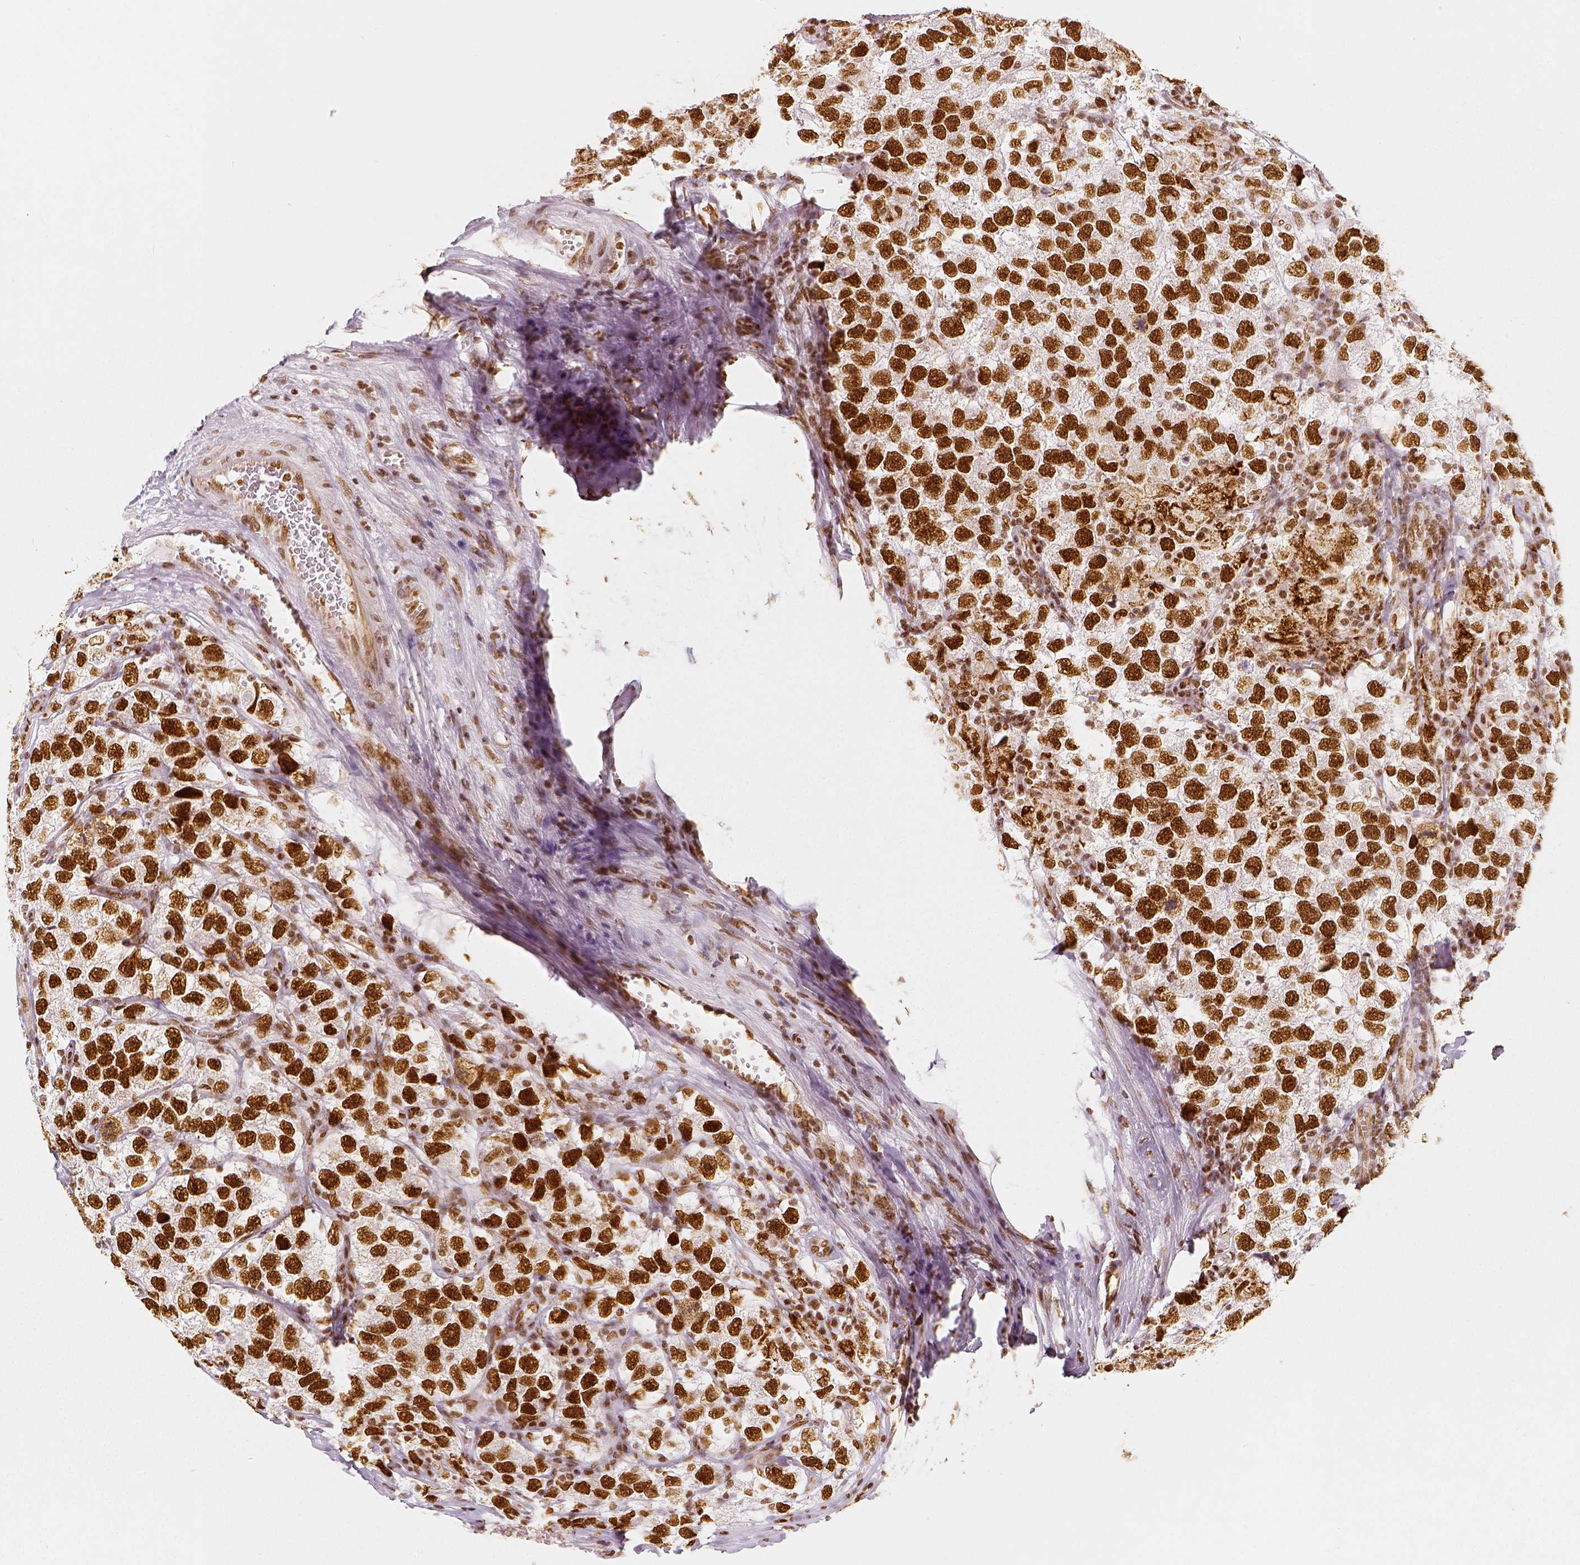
{"staining": {"intensity": "strong", "quantity": ">75%", "location": "nuclear"}, "tissue": "testis cancer", "cell_type": "Tumor cells", "image_type": "cancer", "snomed": [{"axis": "morphology", "description": "Seminoma, NOS"}, {"axis": "topography", "description": "Testis"}], "caption": "A photomicrograph of testis seminoma stained for a protein demonstrates strong nuclear brown staining in tumor cells. (DAB IHC with brightfield microscopy, high magnification).", "gene": "KDM5B", "patient": {"sex": "male", "age": 26}}